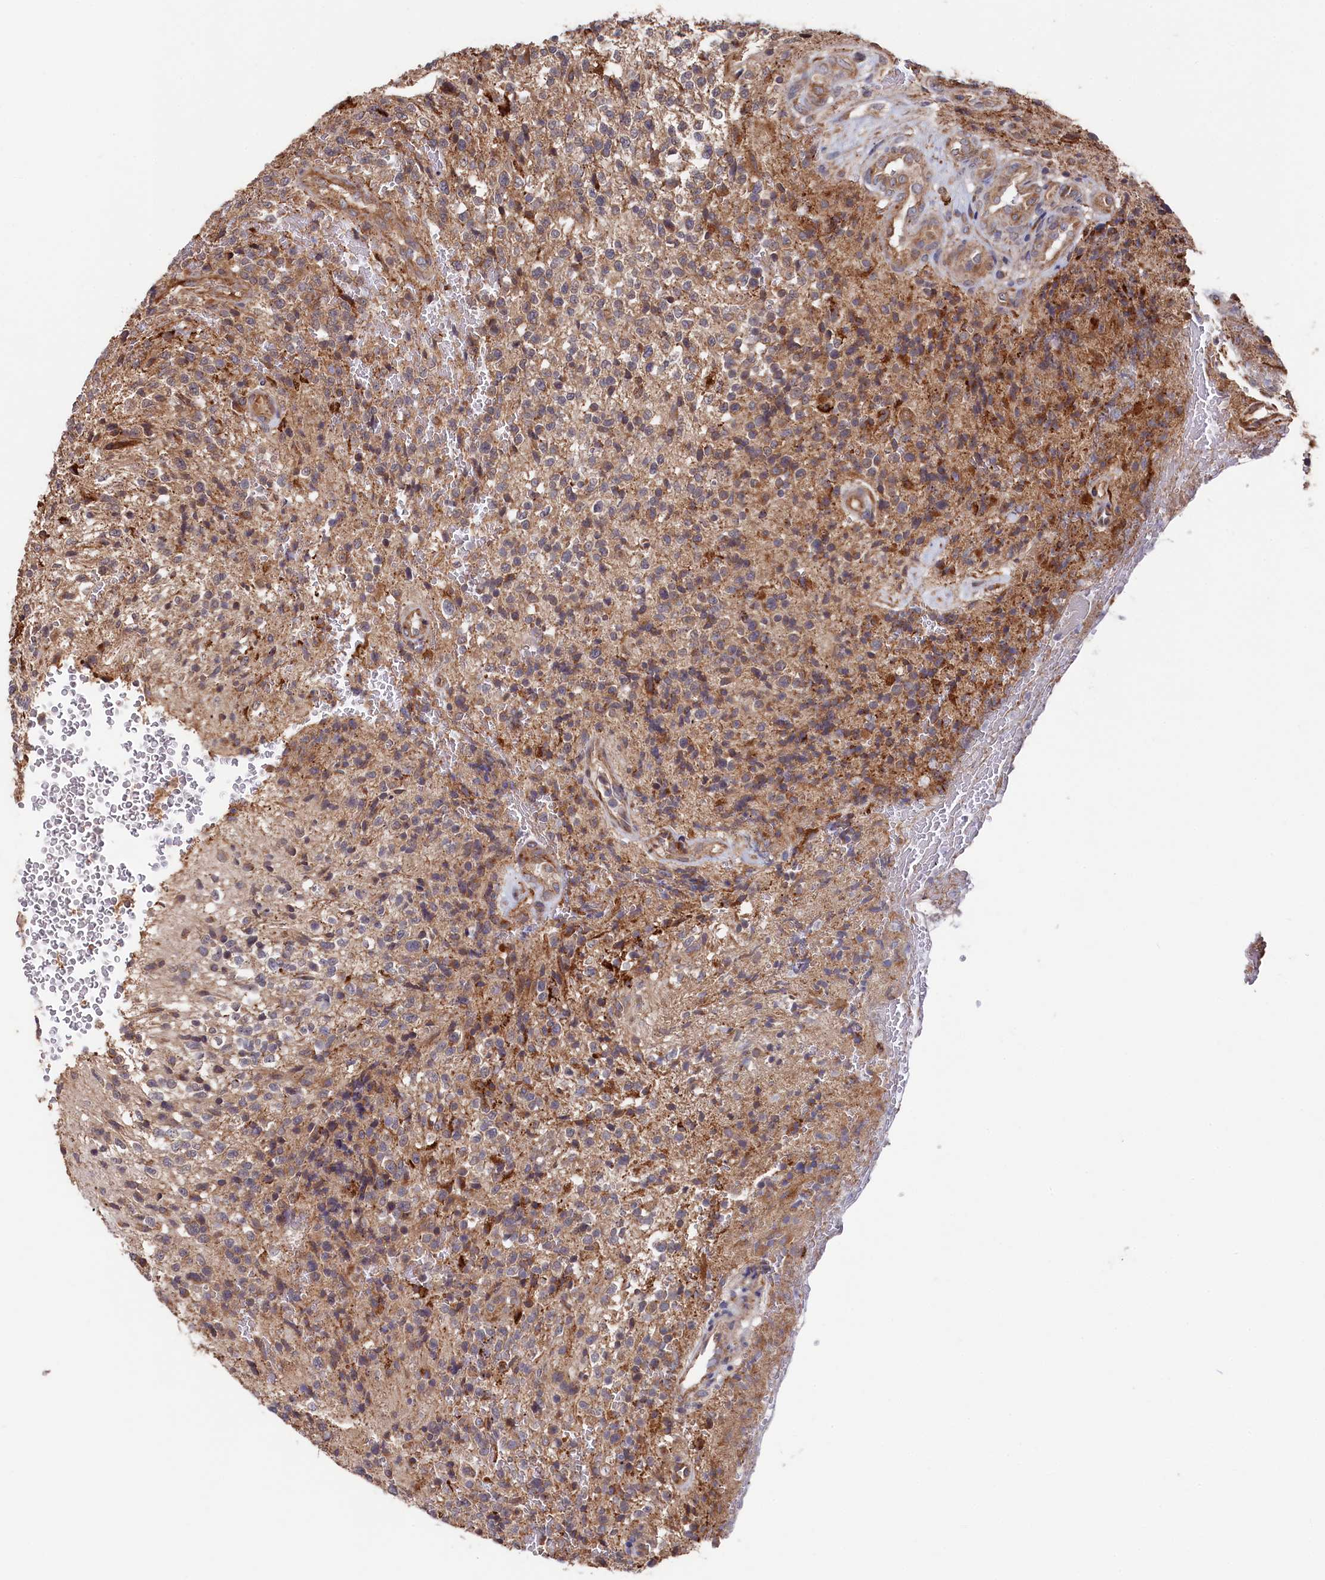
{"staining": {"intensity": "weak", "quantity": ">75%", "location": "cytoplasmic/membranous"}, "tissue": "glioma", "cell_type": "Tumor cells", "image_type": "cancer", "snomed": [{"axis": "morphology", "description": "Glioma, malignant, High grade"}, {"axis": "topography", "description": "Brain"}], "caption": "Weak cytoplasmic/membranous expression for a protein is present in approximately >75% of tumor cells of glioma using immunohistochemistry (IHC).", "gene": "SLC12A4", "patient": {"sex": "male", "age": 56}}